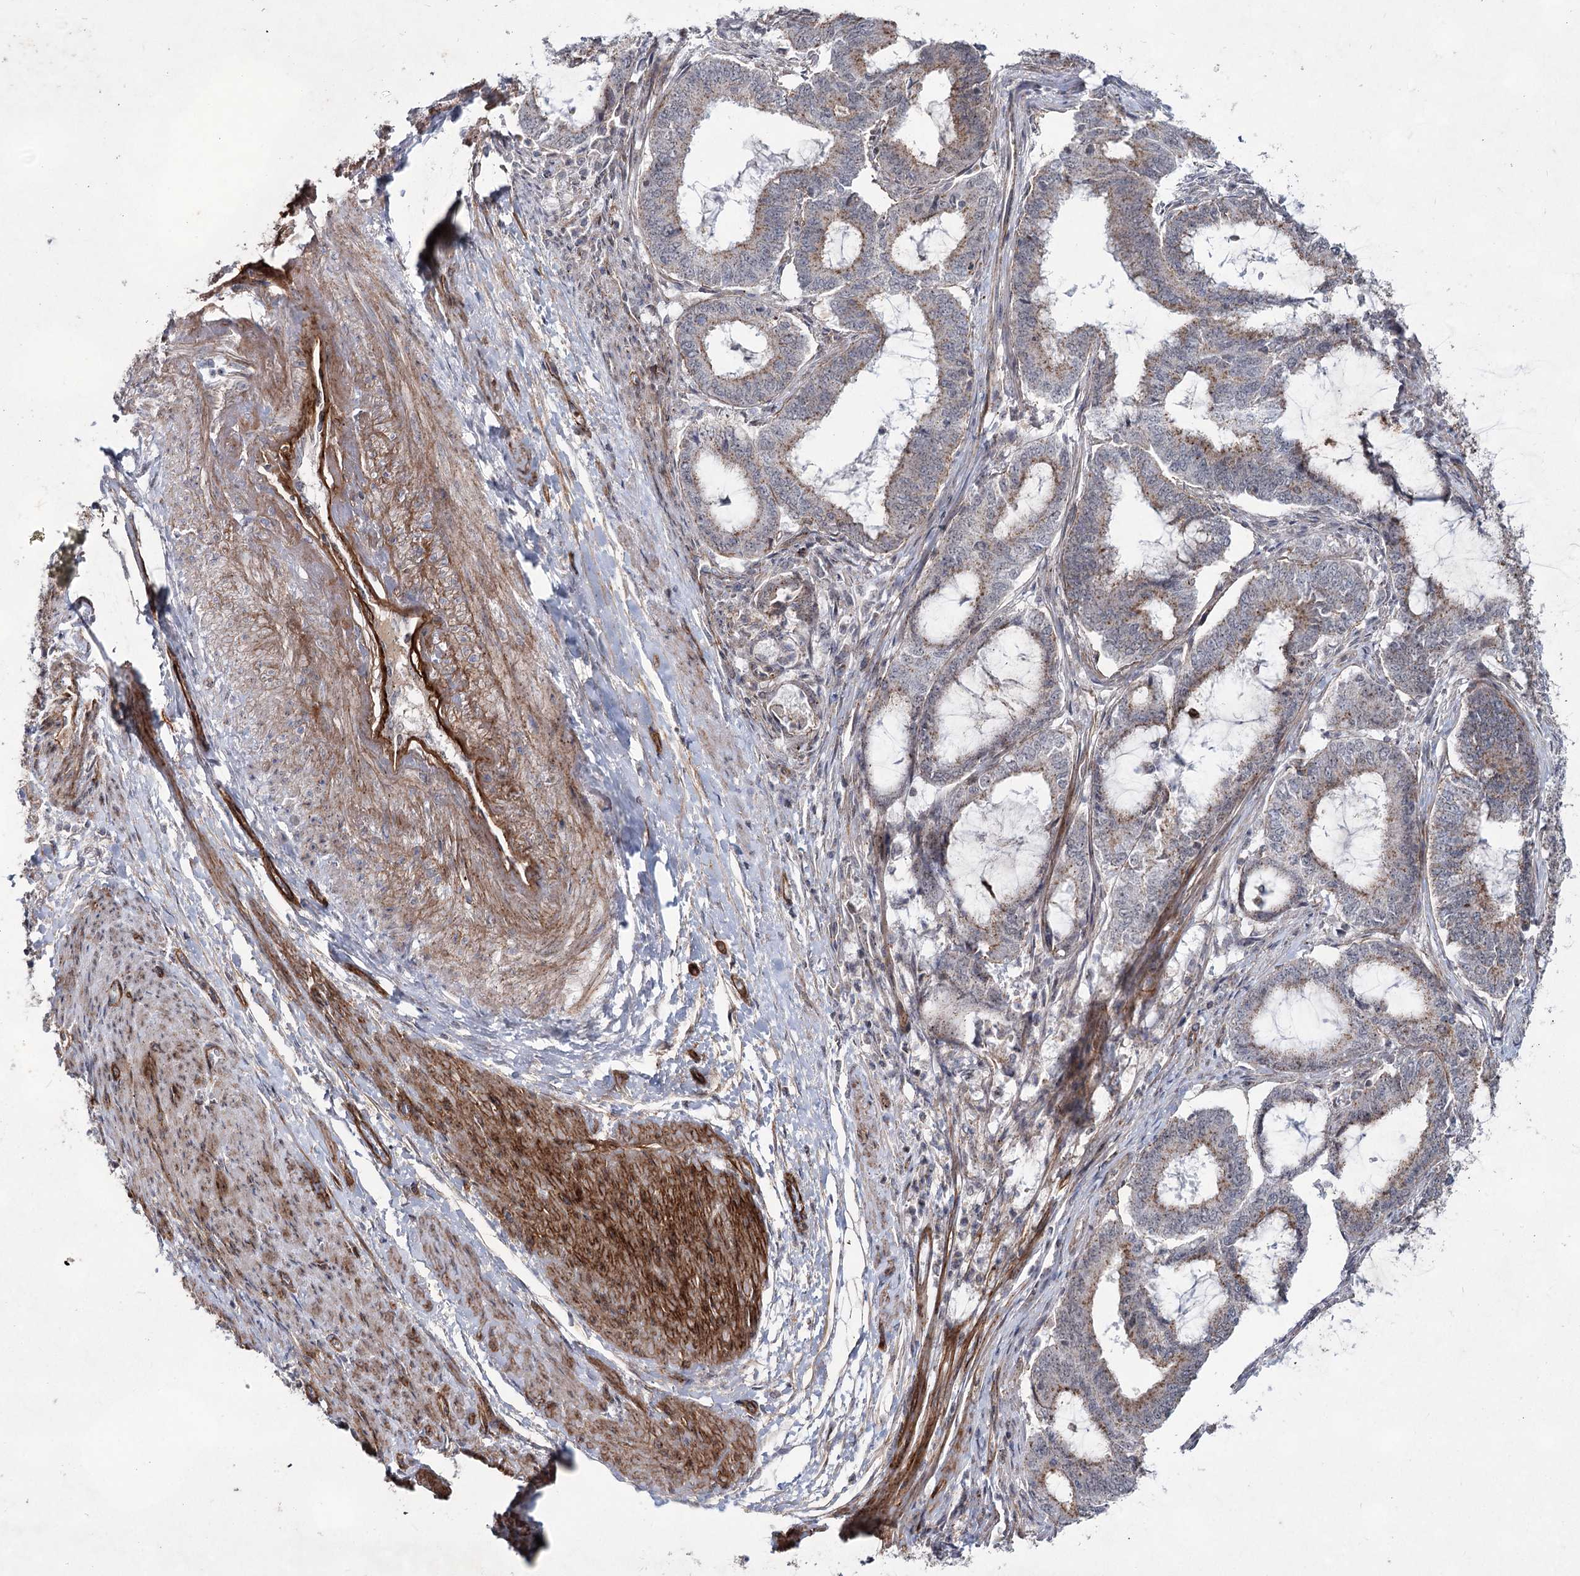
{"staining": {"intensity": "weak", "quantity": "25%-75%", "location": "cytoplasmic/membranous"}, "tissue": "endometrial cancer", "cell_type": "Tumor cells", "image_type": "cancer", "snomed": [{"axis": "morphology", "description": "Adenocarcinoma, NOS"}, {"axis": "topography", "description": "Endometrium"}], "caption": "Immunohistochemical staining of human endometrial cancer exhibits weak cytoplasmic/membranous protein staining in about 25%-75% of tumor cells. (DAB (3,3'-diaminobenzidine) IHC with brightfield microscopy, high magnification).", "gene": "ATL2", "patient": {"sex": "female", "age": 51}}